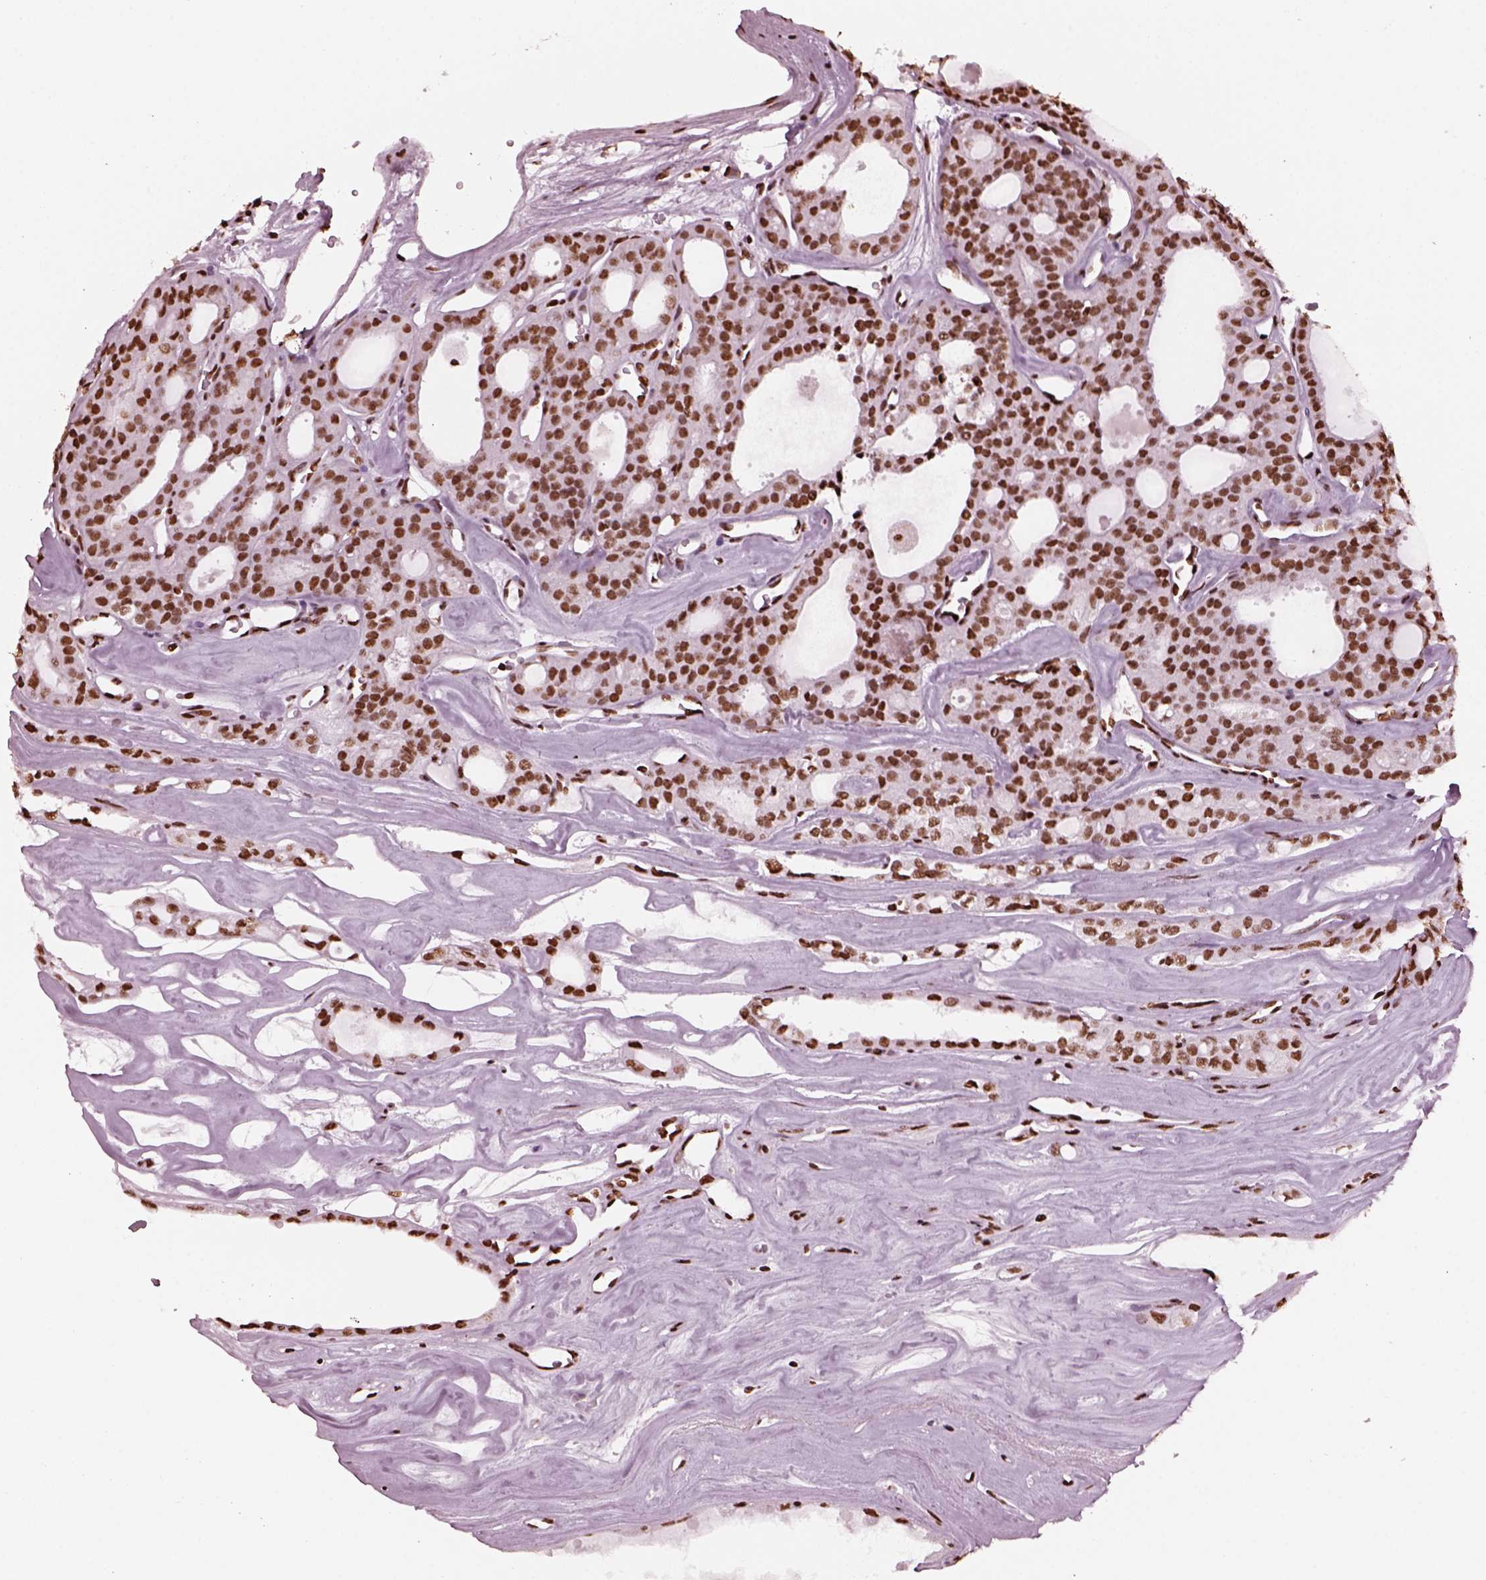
{"staining": {"intensity": "strong", "quantity": ">75%", "location": "nuclear"}, "tissue": "thyroid cancer", "cell_type": "Tumor cells", "image_type": "cancer", "snomed": [{"axis": "morphology", "description": "Follicular adenoma carcinoma, NOS"}, {"axis": "topography", "description": "Thyroid gland"}], "caption": "Immunohistochemical staining of human thyroid cancer exhibits strong nuclear protein expression in about >75% of tumor cells.", "gene": "CBFA2T3", "patient": {"sex": "male", "age": 75}}